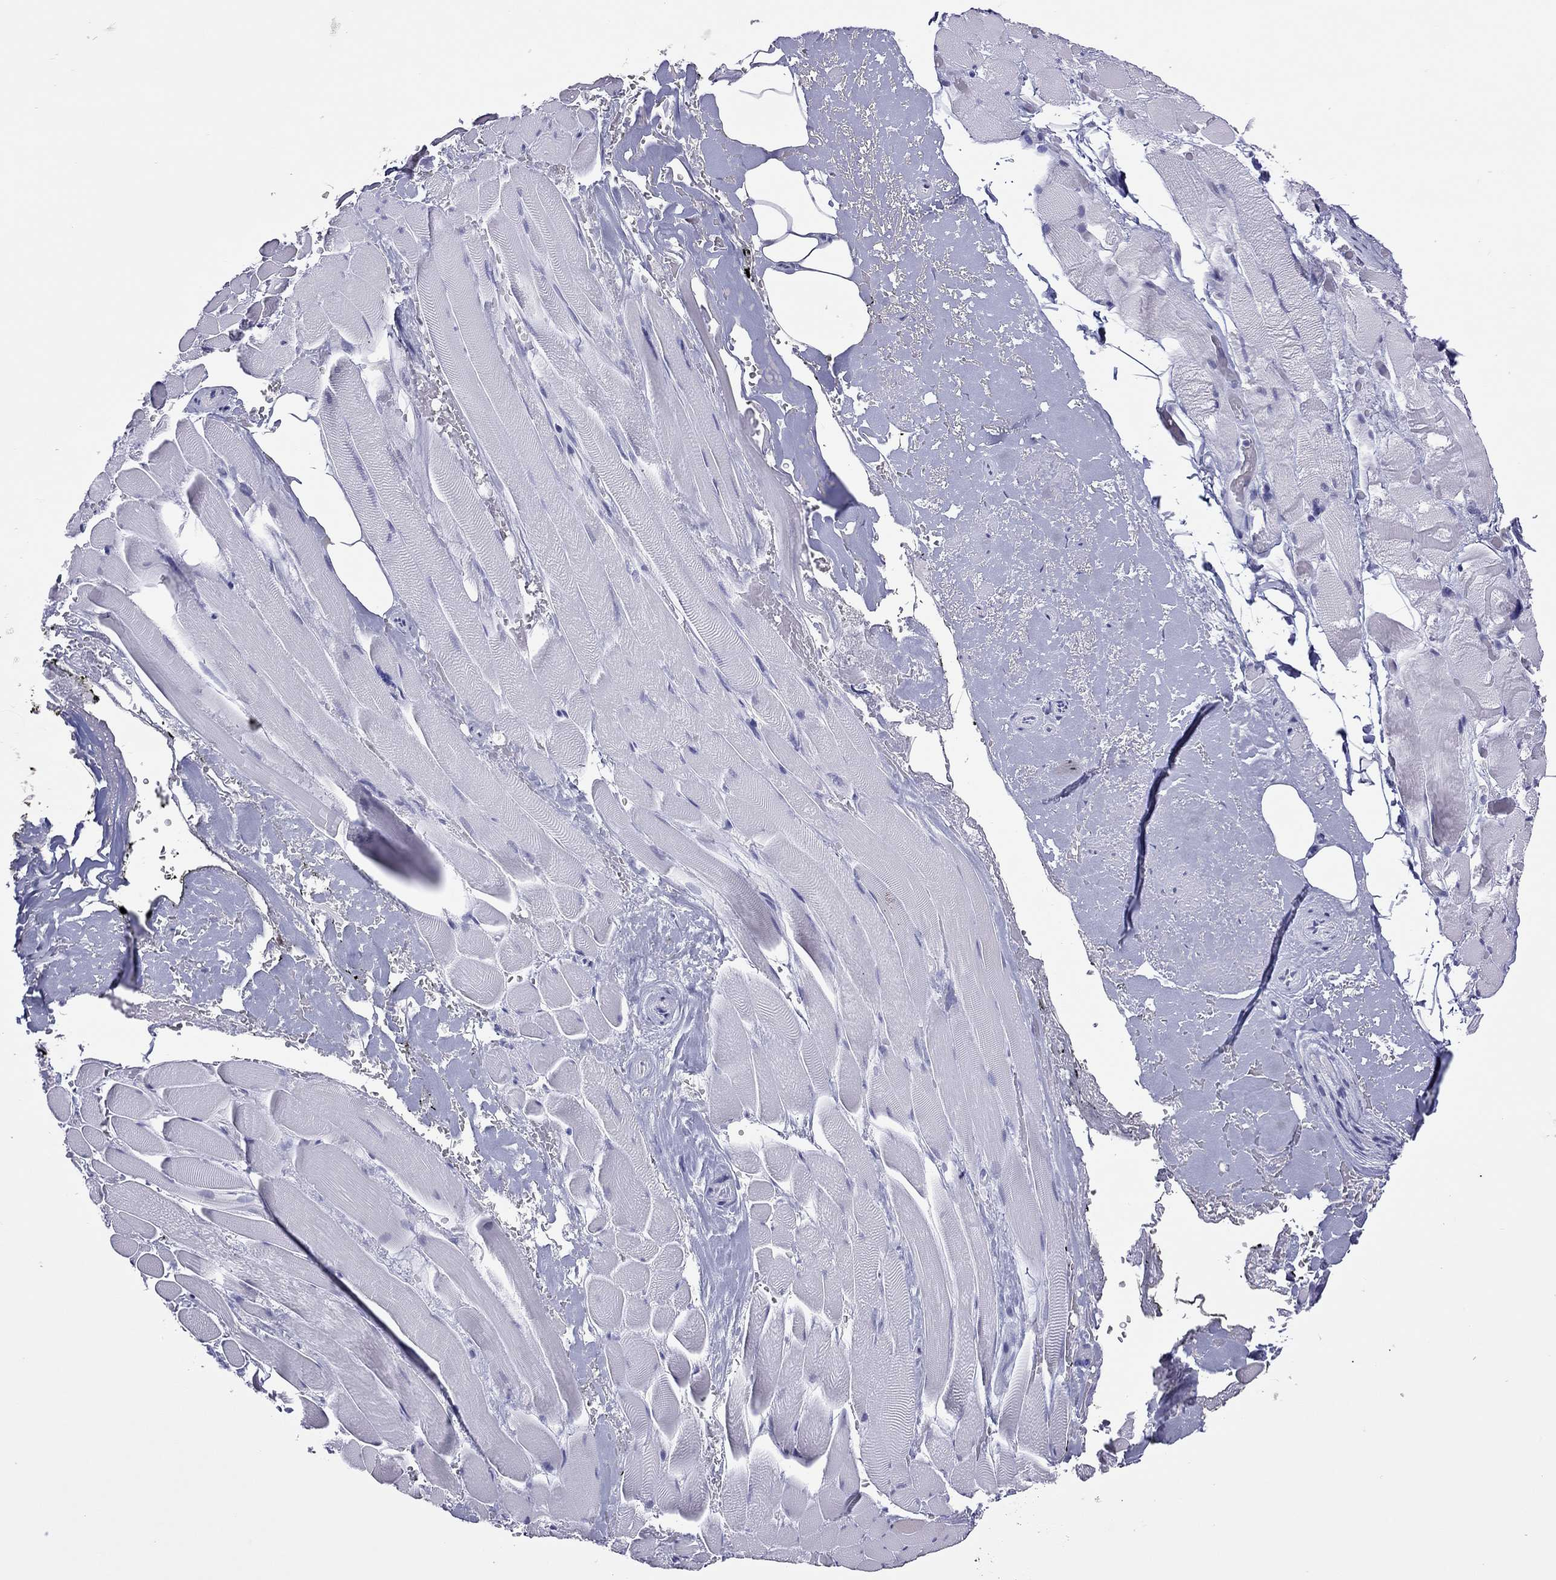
{"staining": {"intensity": "negative", "quantity": "none", "location": "none"}, "tissue": "adipose tissue", "cell_type": "Adipocytes", "image_type": "normal", "snomed": [{"axis": "morphology", "description": "Normal tissue, NOS"}, {"axis": "topography", "description": "Anal"}, {"axis": "topography", "description": "Peripheral nerve tissue"}], "caption": "DAB (3,3'-diaminobenzidine) immunohistochemical staining of unremarkable human adipose tissue reveals no significant positivity in adipocytes.", "gene": "JHY", "patient": {"sex": "male", "age": 53}}